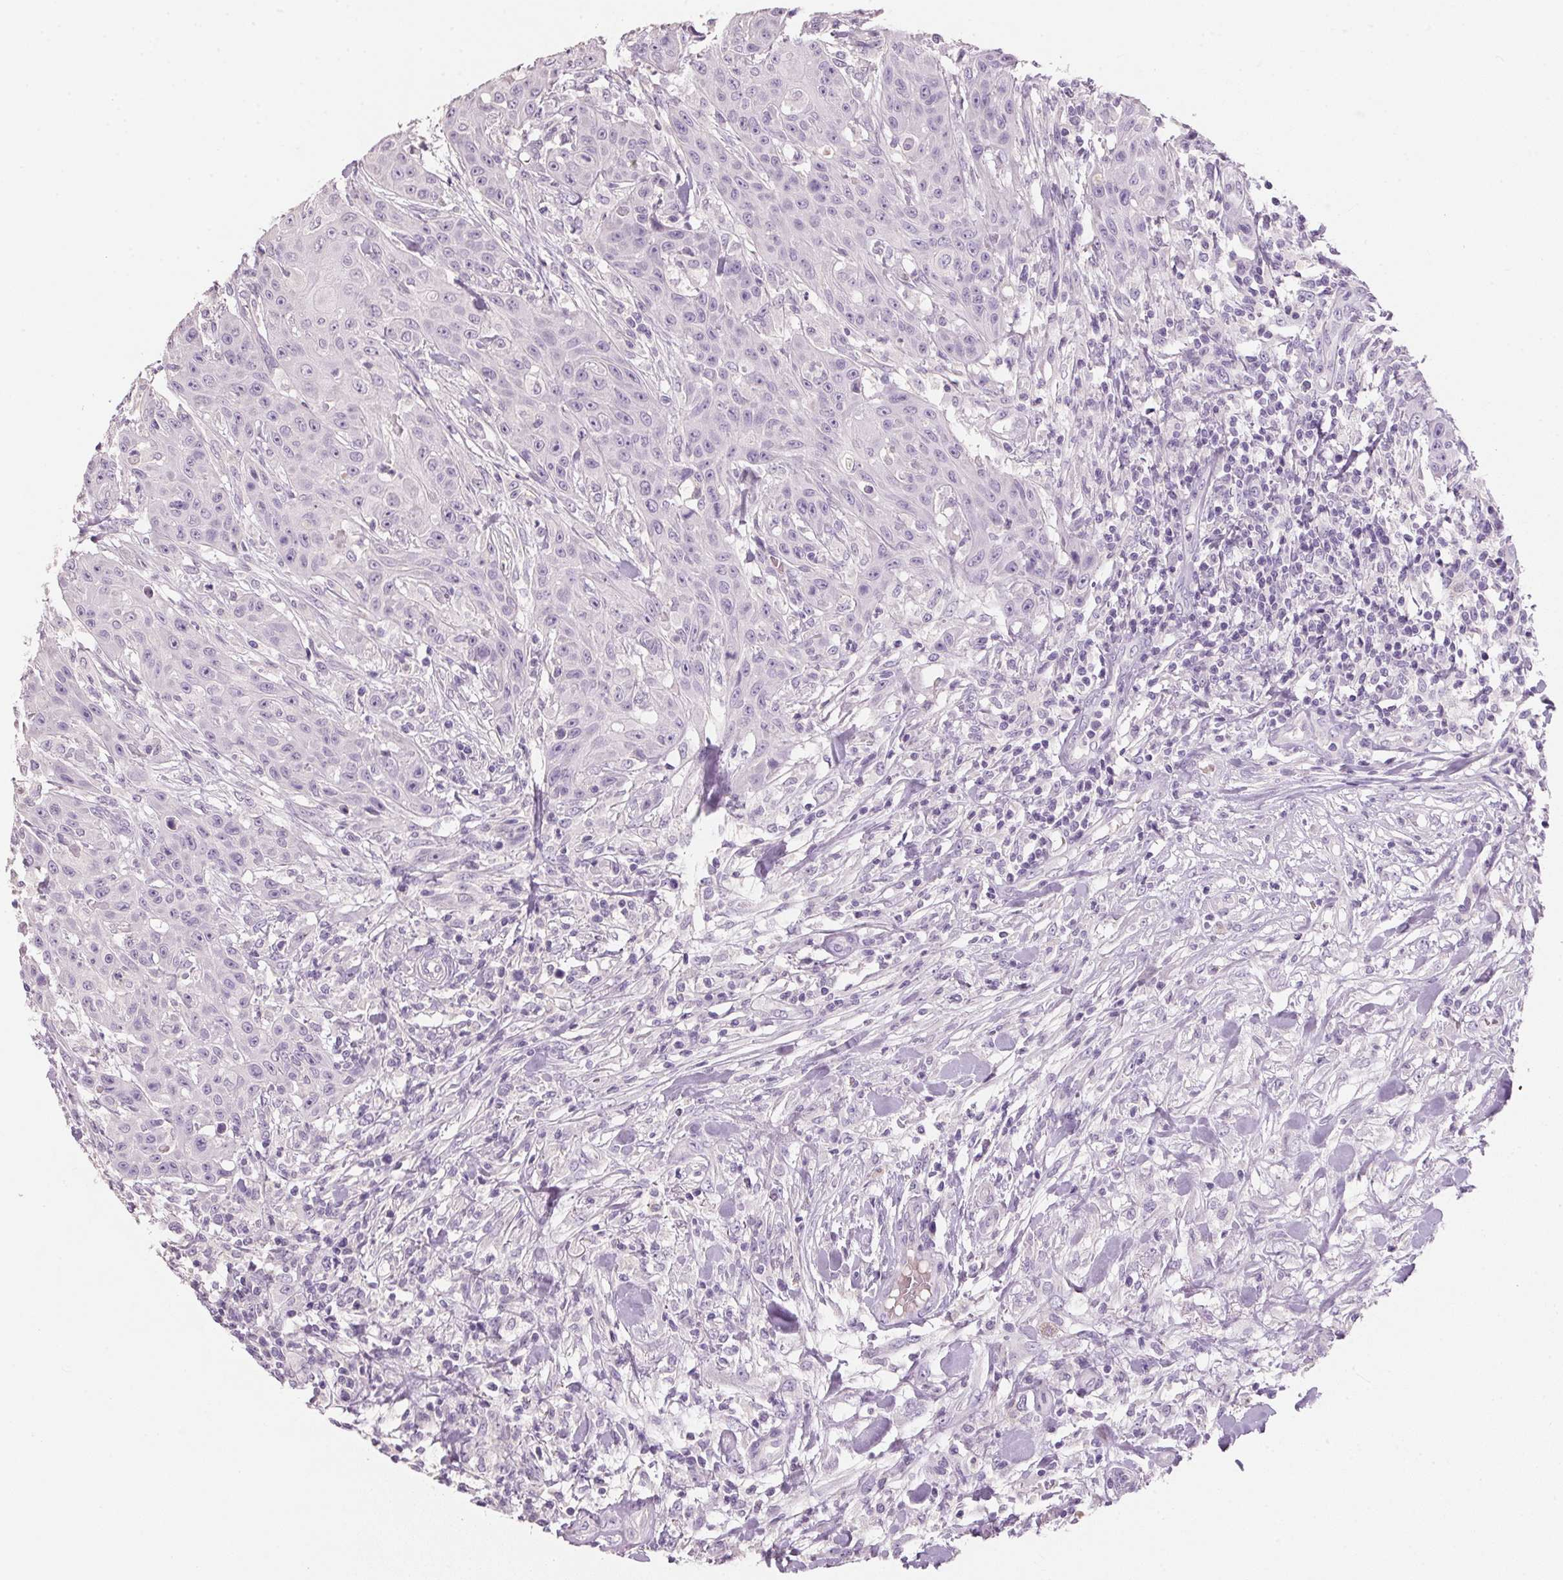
{"staining": {"intensity": "negative", "quantity": "none", "location": "none"}, "tissue": "head and neck cancer", "cell_type": "Tumor cells", "image_type": "cancer", "snomed": [{"axis": "morphology", "description": "Squamous cell carcinoma, NOS"}, {"axis": "topography", "description": "Oral tissue"}, {"axis": "topography", "description": "Head-Neck"}], "caption": "DAB immunohistochemical staining of human head and neck cancer shows no significant positivity in tumor cells.", "gene": "HSD17B1", "patient": {"sex": "female", "age": 55}}